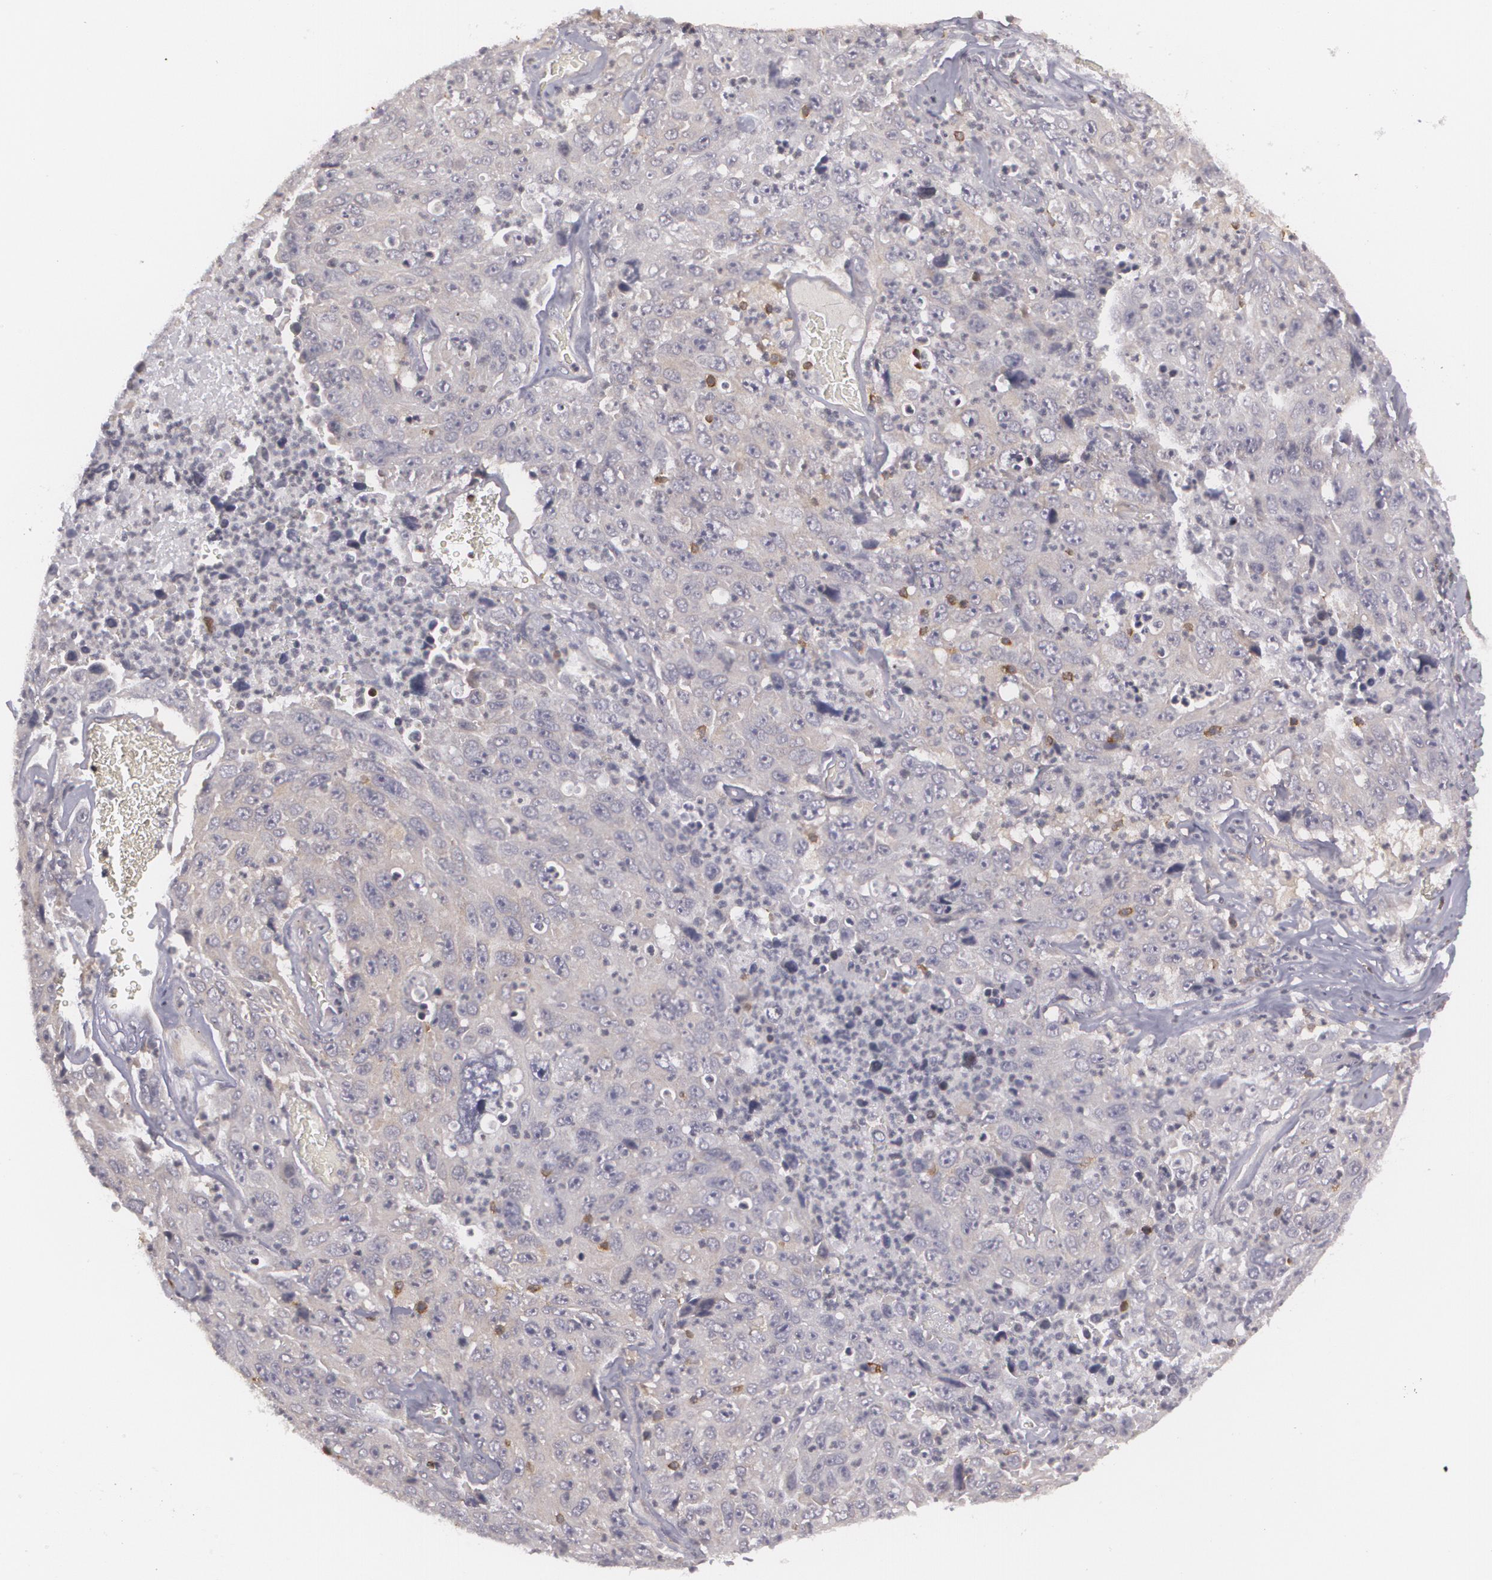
{"staining": {"intensity": "weak", "quantity": "25%-75%", "location": "cytoplasmic/membranous"}, "tissue": "lung cancer", "cell_type": "Tumor cells", "image_type": "cancer", "snomed": [{"axis": "morphology", "description": "Squamous cell carcinoma, NOS"}, {"axis": "topography", "description": "Lung"}], "caption": "IHC histopathology image of neoplastic tissue: human lung cancer stained using immunohistochemistry (IHC) shows low levels of weak protein expression localized specifically in the cytoplasmic/membranous of tumor cells, appearing as a cytoplasmic/membranous brown color.", "gene": "BIN1", "patient": {"sex": "male", "age": 64}}